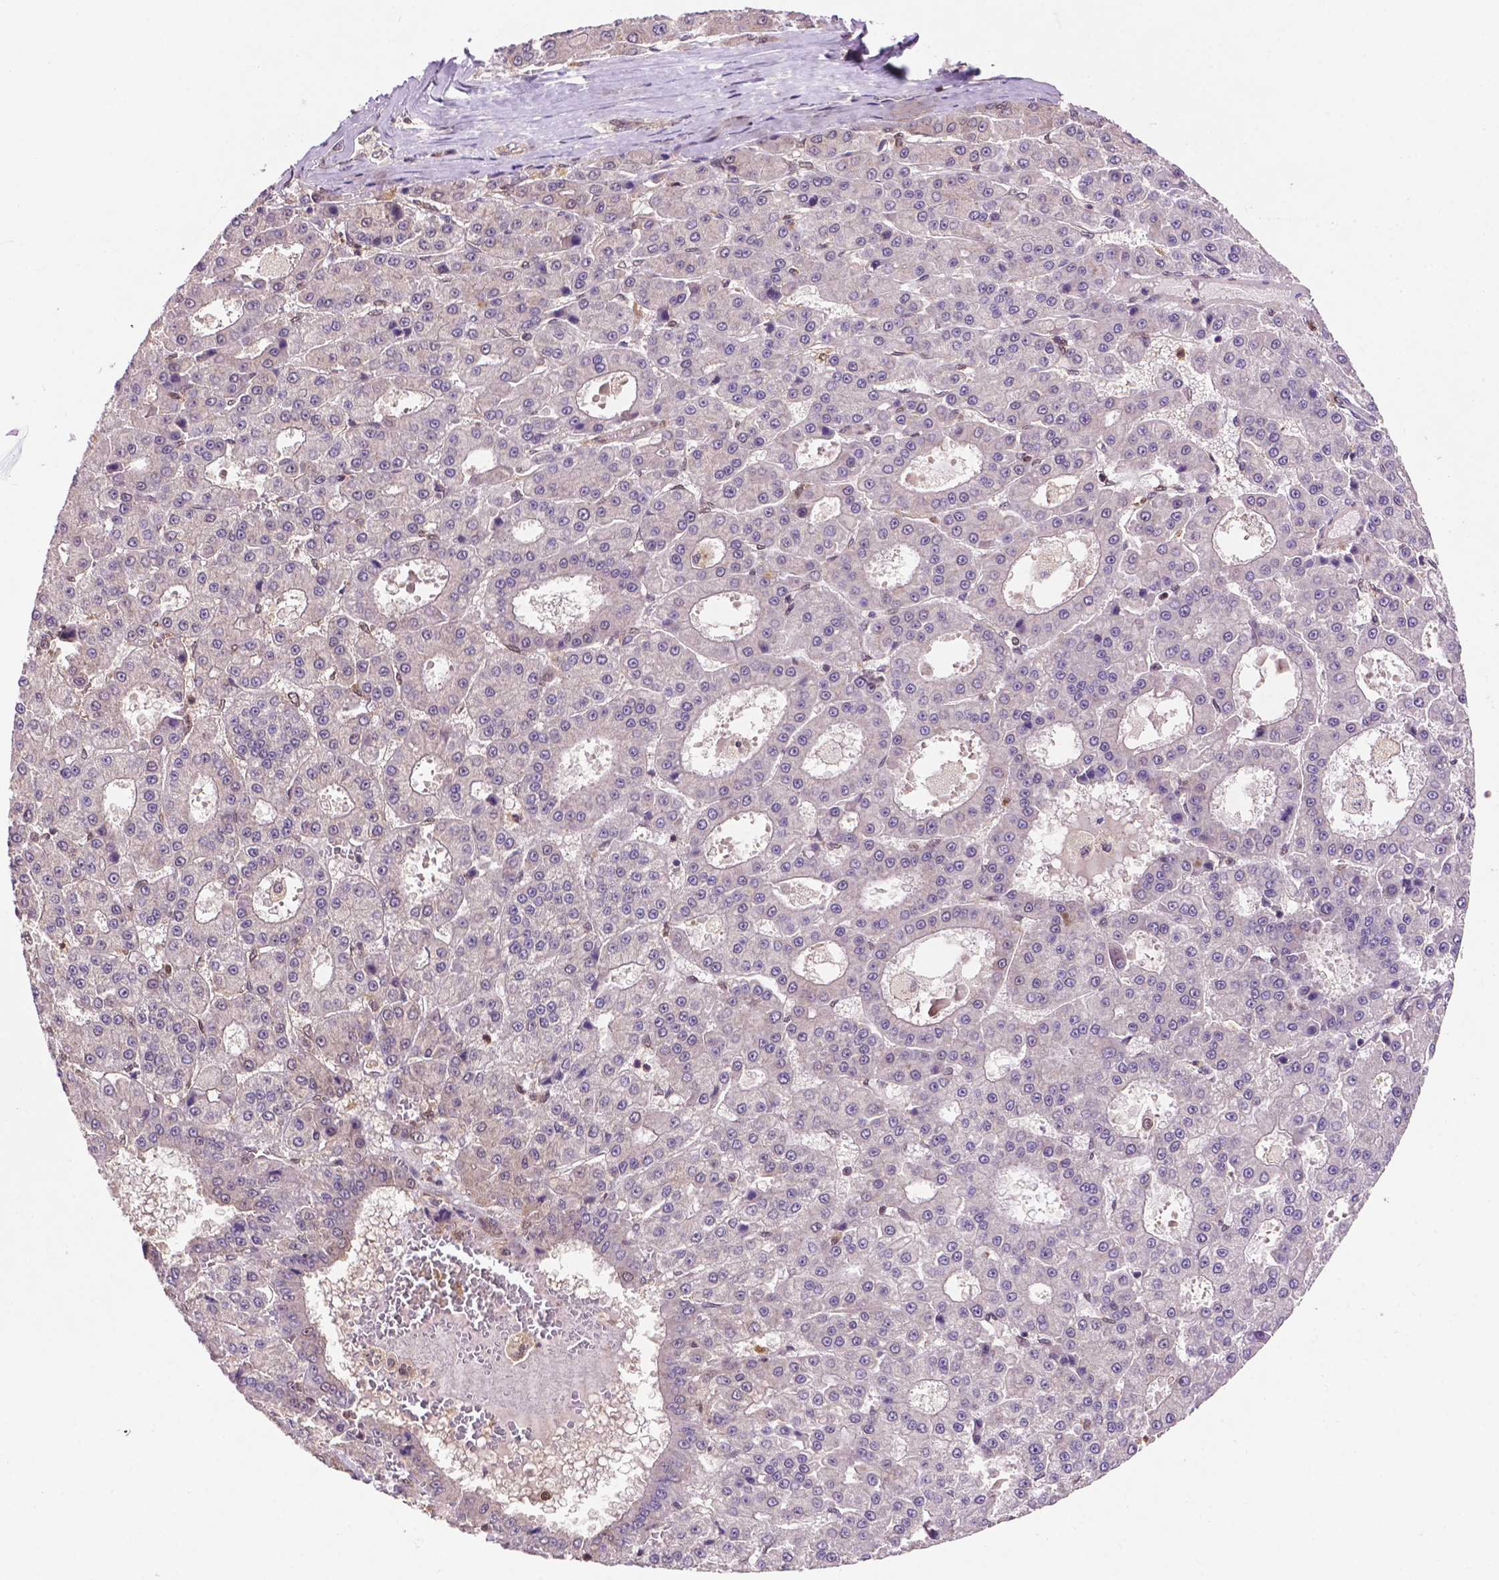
{"staining": {"intensity": "negative", "quantity": "none", "location": "none"}, "tissue": "liver cancer", "cell_type": "Tumor cells", "image_type": "cancer", "snomed": [{"axis": "morphology", "description": "Carcinoma, Hepatocellular, NOS"}, {"axis": "topography", "description": "Liver"}], "caption": "Histopathology image shows no protein positivity in tumor cells of liver cancer tissue.", "gene": "UBE2L6", "patient": {"sex": "male", "age": 70}}